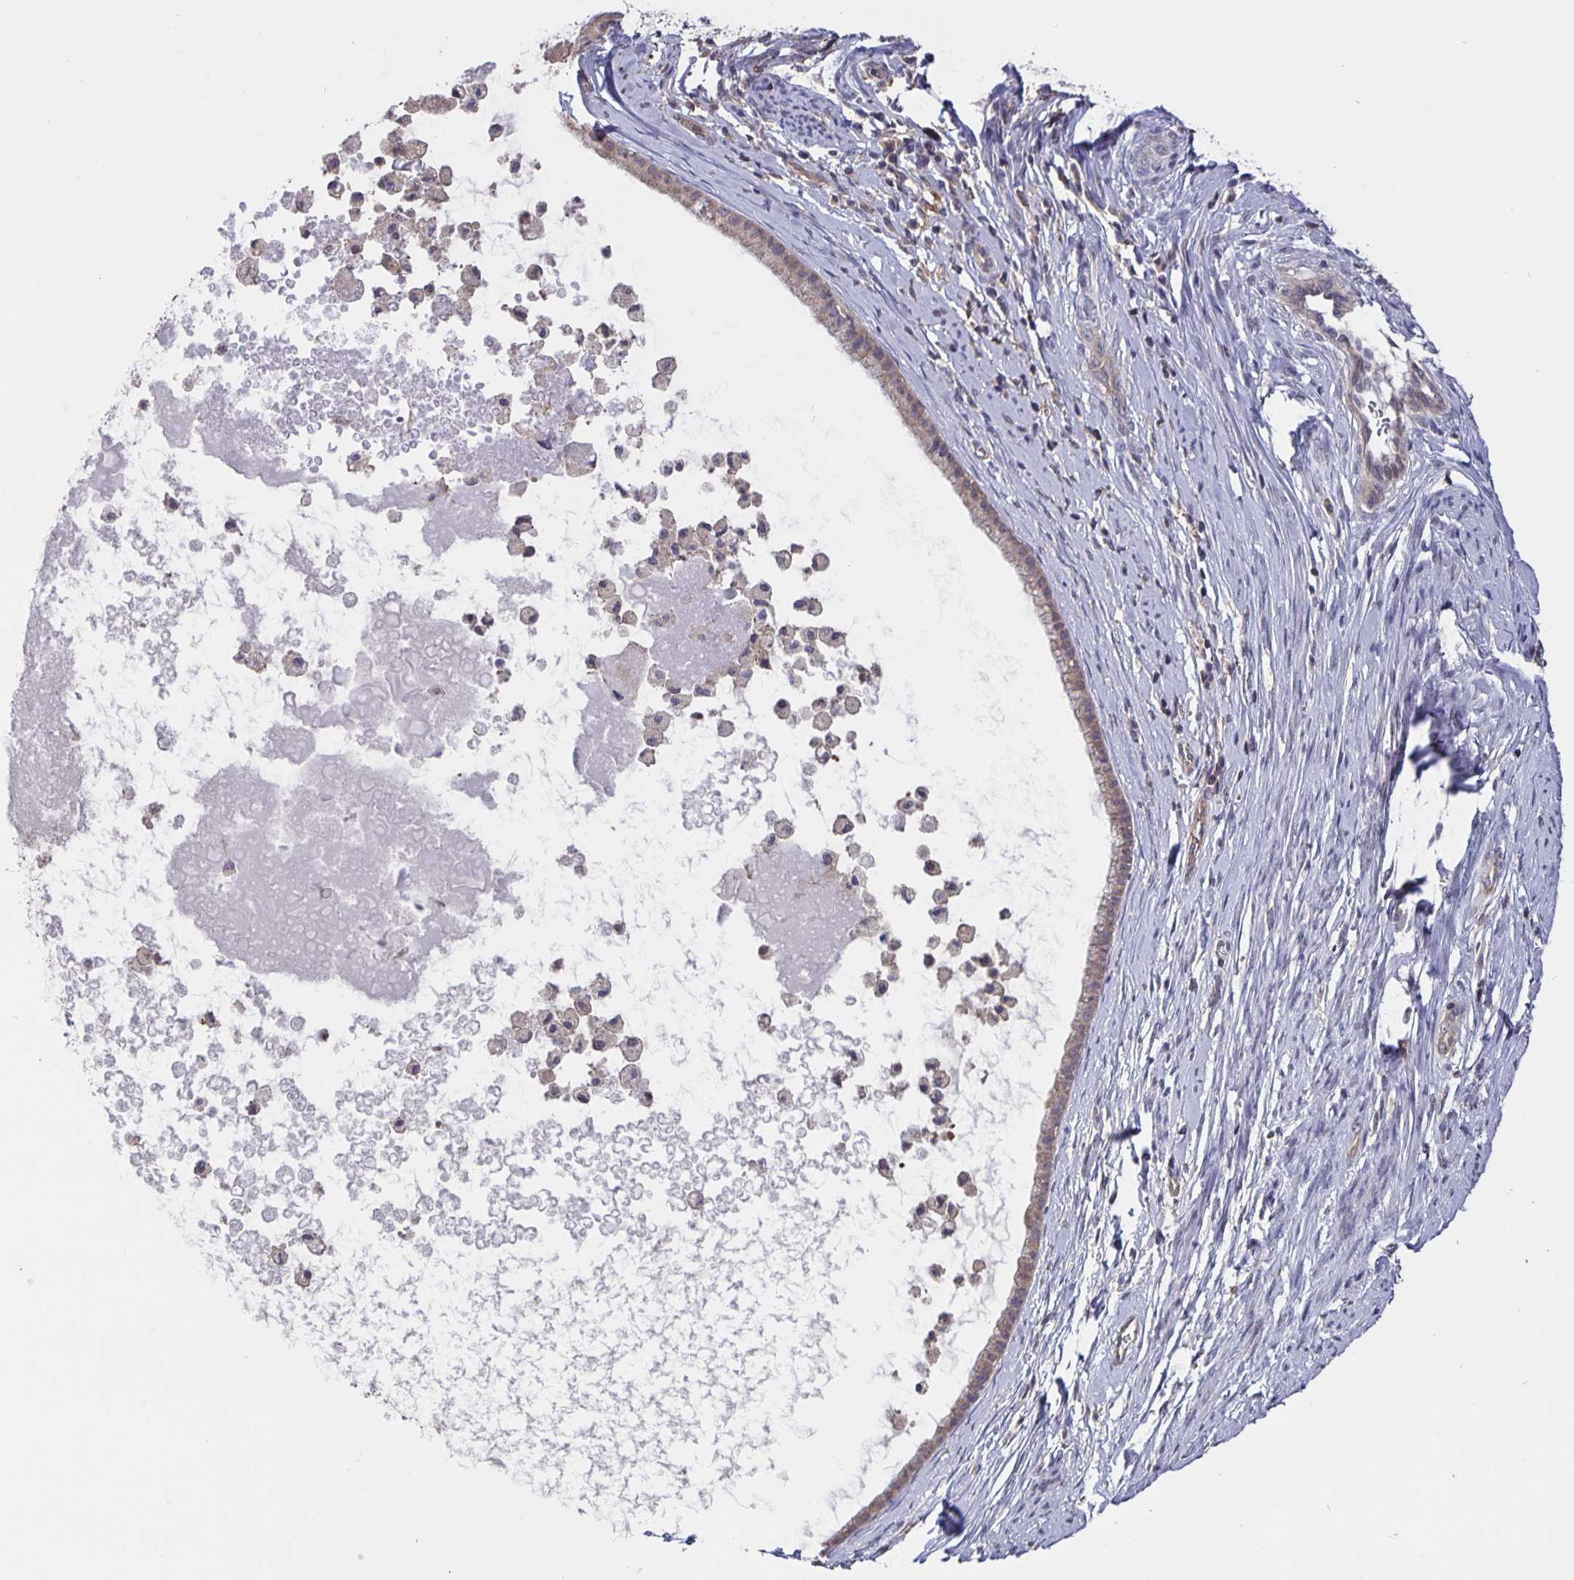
{"staining": {"intensity": "weak", "quantity": "25%-75%", "location": "cytoplasmic/membranous"}, "tissue": "cervical cancer", "cell_type": "Tumor cells", "image_type": "cancer", "snomed": [{"axis": "morphology", "description": "Squamous cell carcinoma, NOS"}, {"axis": "topography", "description": "Cervix"}], "caption": "Cervical cancer (squamous cell carcinoma) stained for a protein displays weak cytoplasmic/membranous positivity in tumor cells.", "gene": "FEM1C", "patient": {"sex": "female", "age": 51}}